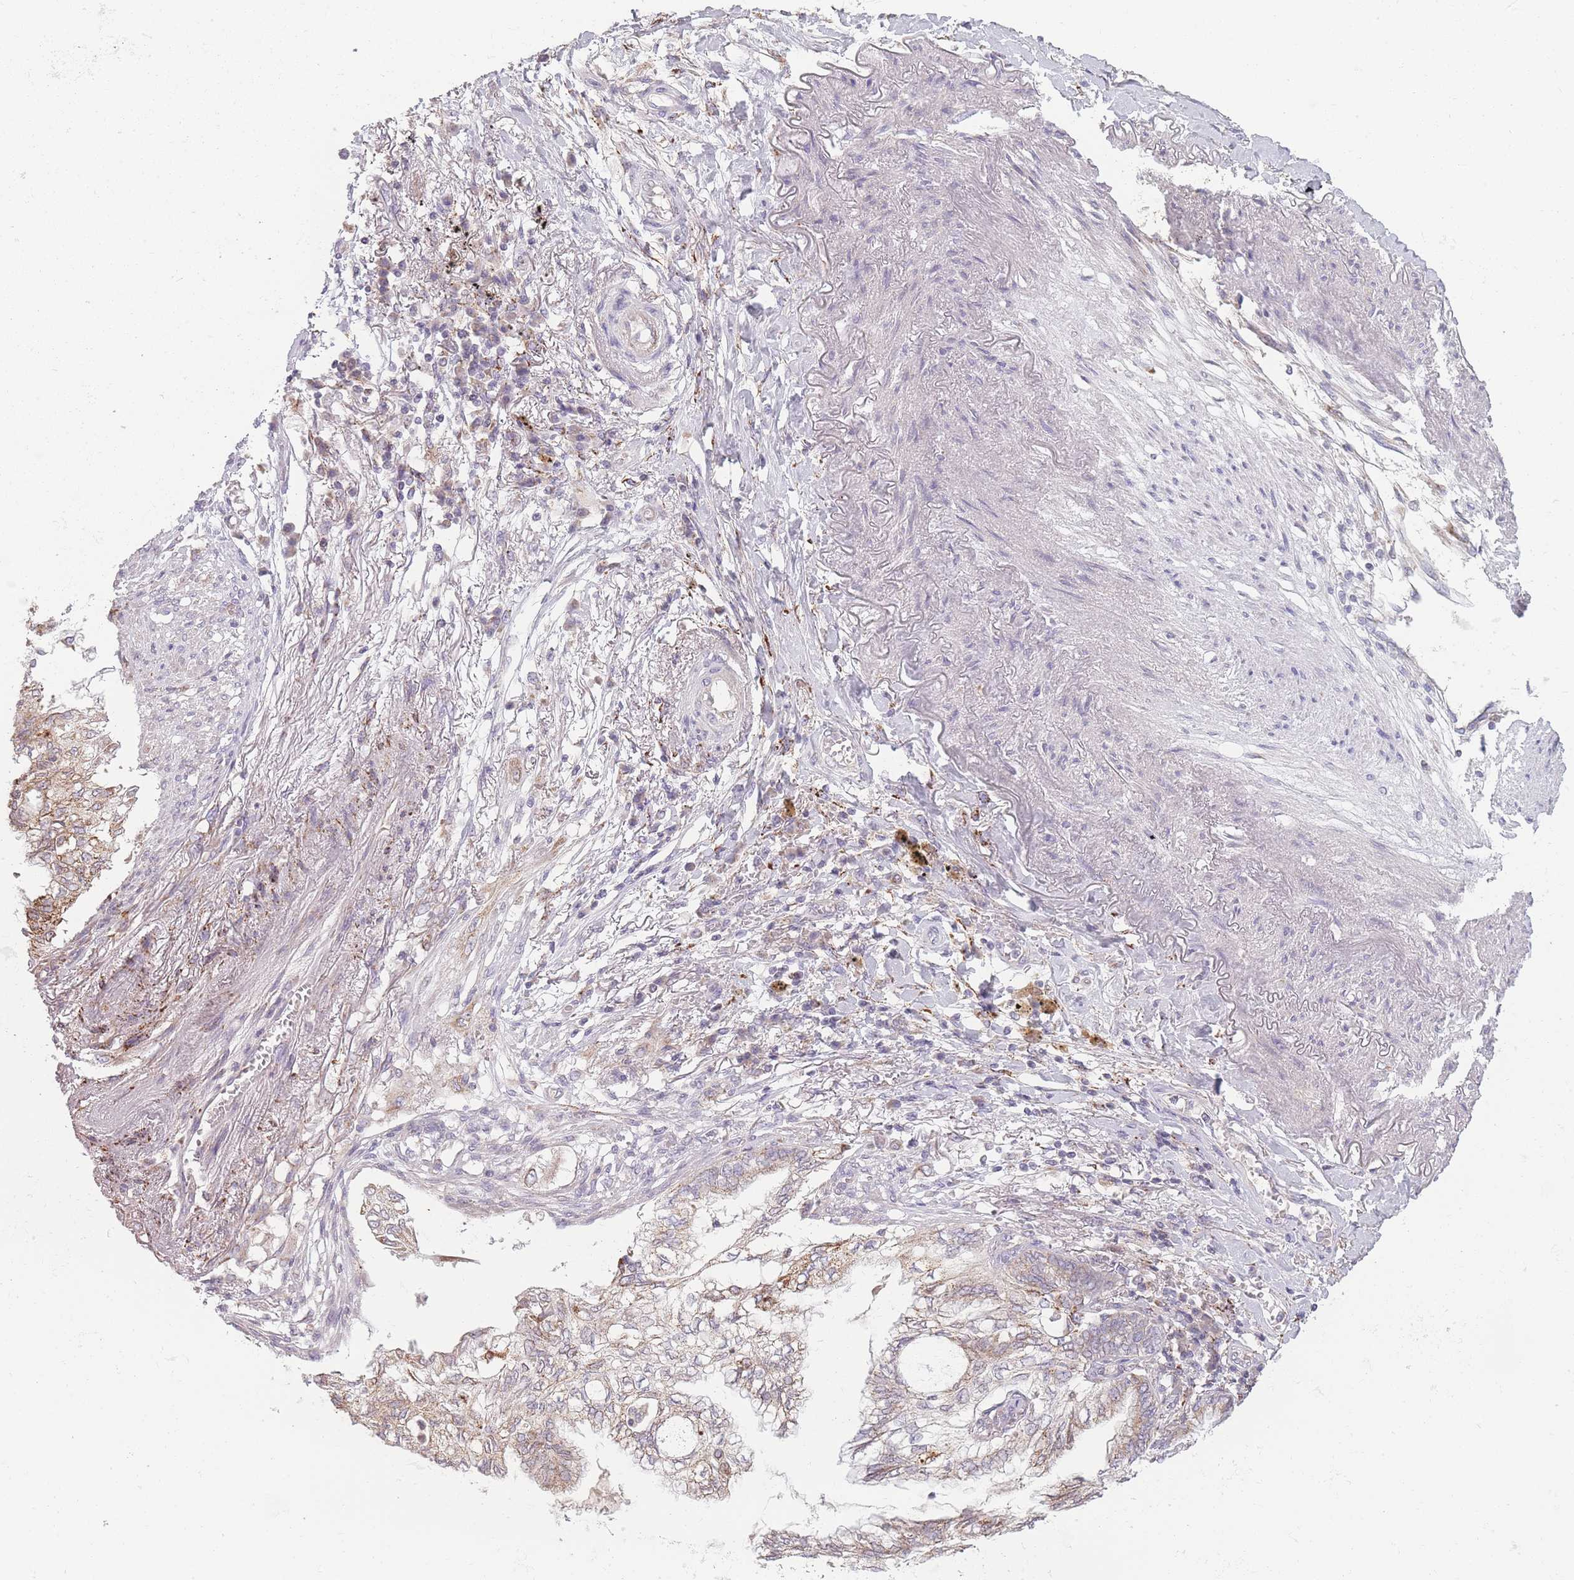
{"staining": {"intensity": "moderate", "quantity": "25%-75%", "location": "cytoplasmic/membranous"}, "tissue": "lung cancer", "cell_type": "Tumor cells", "image_type": "cancer", "snomed": [{"axis": "morphology", "description": "Adenocarcinoma, NOS"}, {"axis": "topography", "description": "Lung"}], "caption": "A medium amount of moderate cytoplasmic/membranous positivity is present in about 25%-75% of tumor cells in adenocarcinoma (lung) tissue. The protein is shown in brown color, while the nuclei are stained blue.", "gene": "PEX11B", "patient": {"sex": "female", "age": 70}}